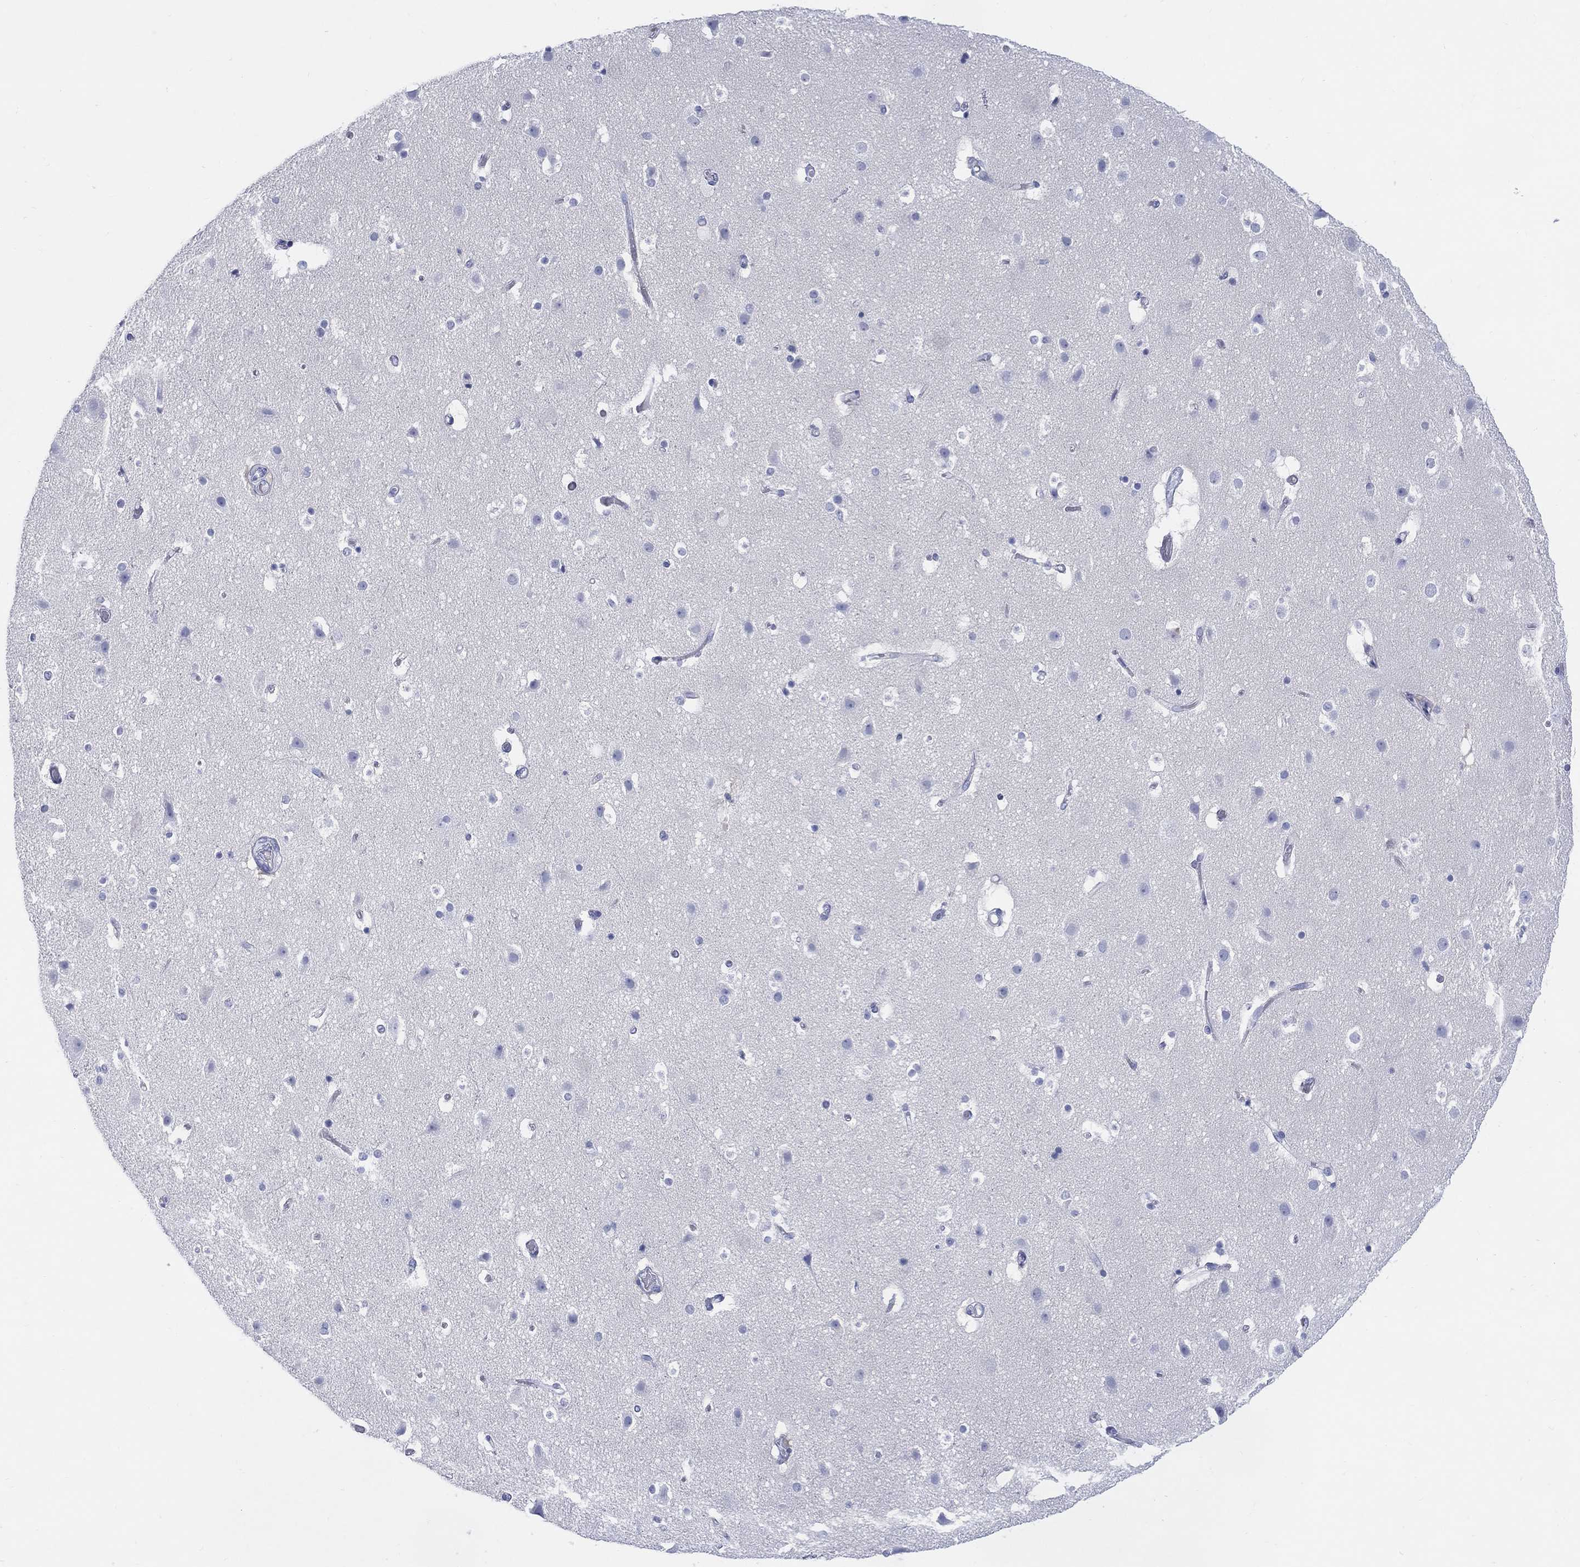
{"staining": {"intensity": "negative", "quantity": "none", "location": "none"}, "tissue": "cerebral cortex", "cell_type": "Endothelial cells", "image_type": "normal", "snomed": [{"axis": "morphology", "description": "Normal tissue, NOS"}, {"axis": "topography", "description": "Cerebral cortex"}], "caption": "Endothelial cells show no significant protein staining in normal cerebral cortex. (DAB immunohistochemistry, high magnification).", "gene": "ENSG00000285953", "patient": {"sex": "female", "age": 52}}